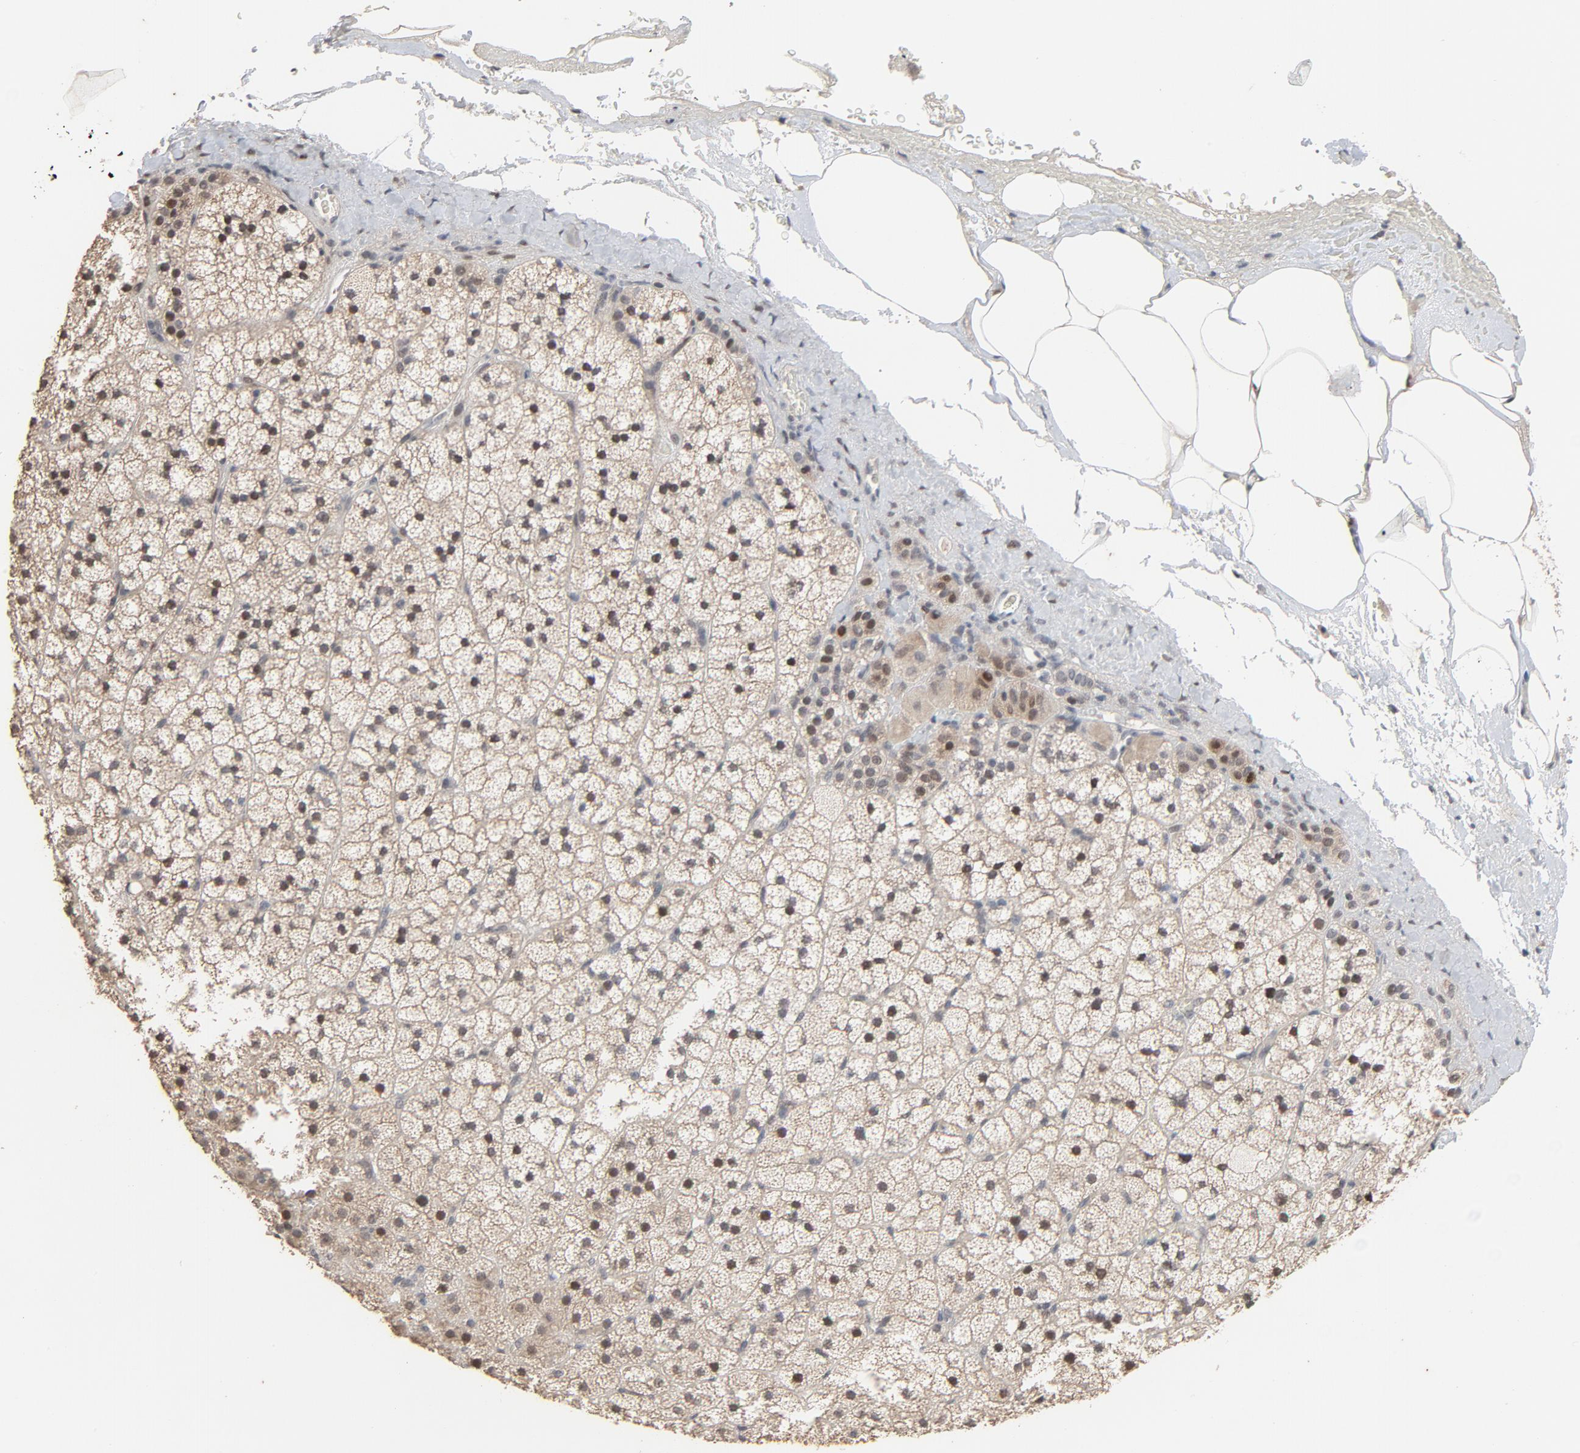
{"staining": {"intensity": "weak", "quantity": ">75%", "location": "cytoplasmic/membranous,nuclear"}, "tissue": "adrenal gland", "cell_type": "Glandular cells", "image_type": "normal", "snomed": [{"axis": "morphology", "description": "Normal tissue, NOS"}, {"axis": "topography", "description": "Adrenal gland"}], "caption": "Immunohistochemical staining of normal human adrenal gland reveals weak cytoplasmic/membranous,nuclear protein staining in approximately >75% of glandular cells. Immunohistochemistry stains the protein in brown and the nuclei are stained blue.", "gene": "MT3", "patient": {"sex": "male", "age": 35}}